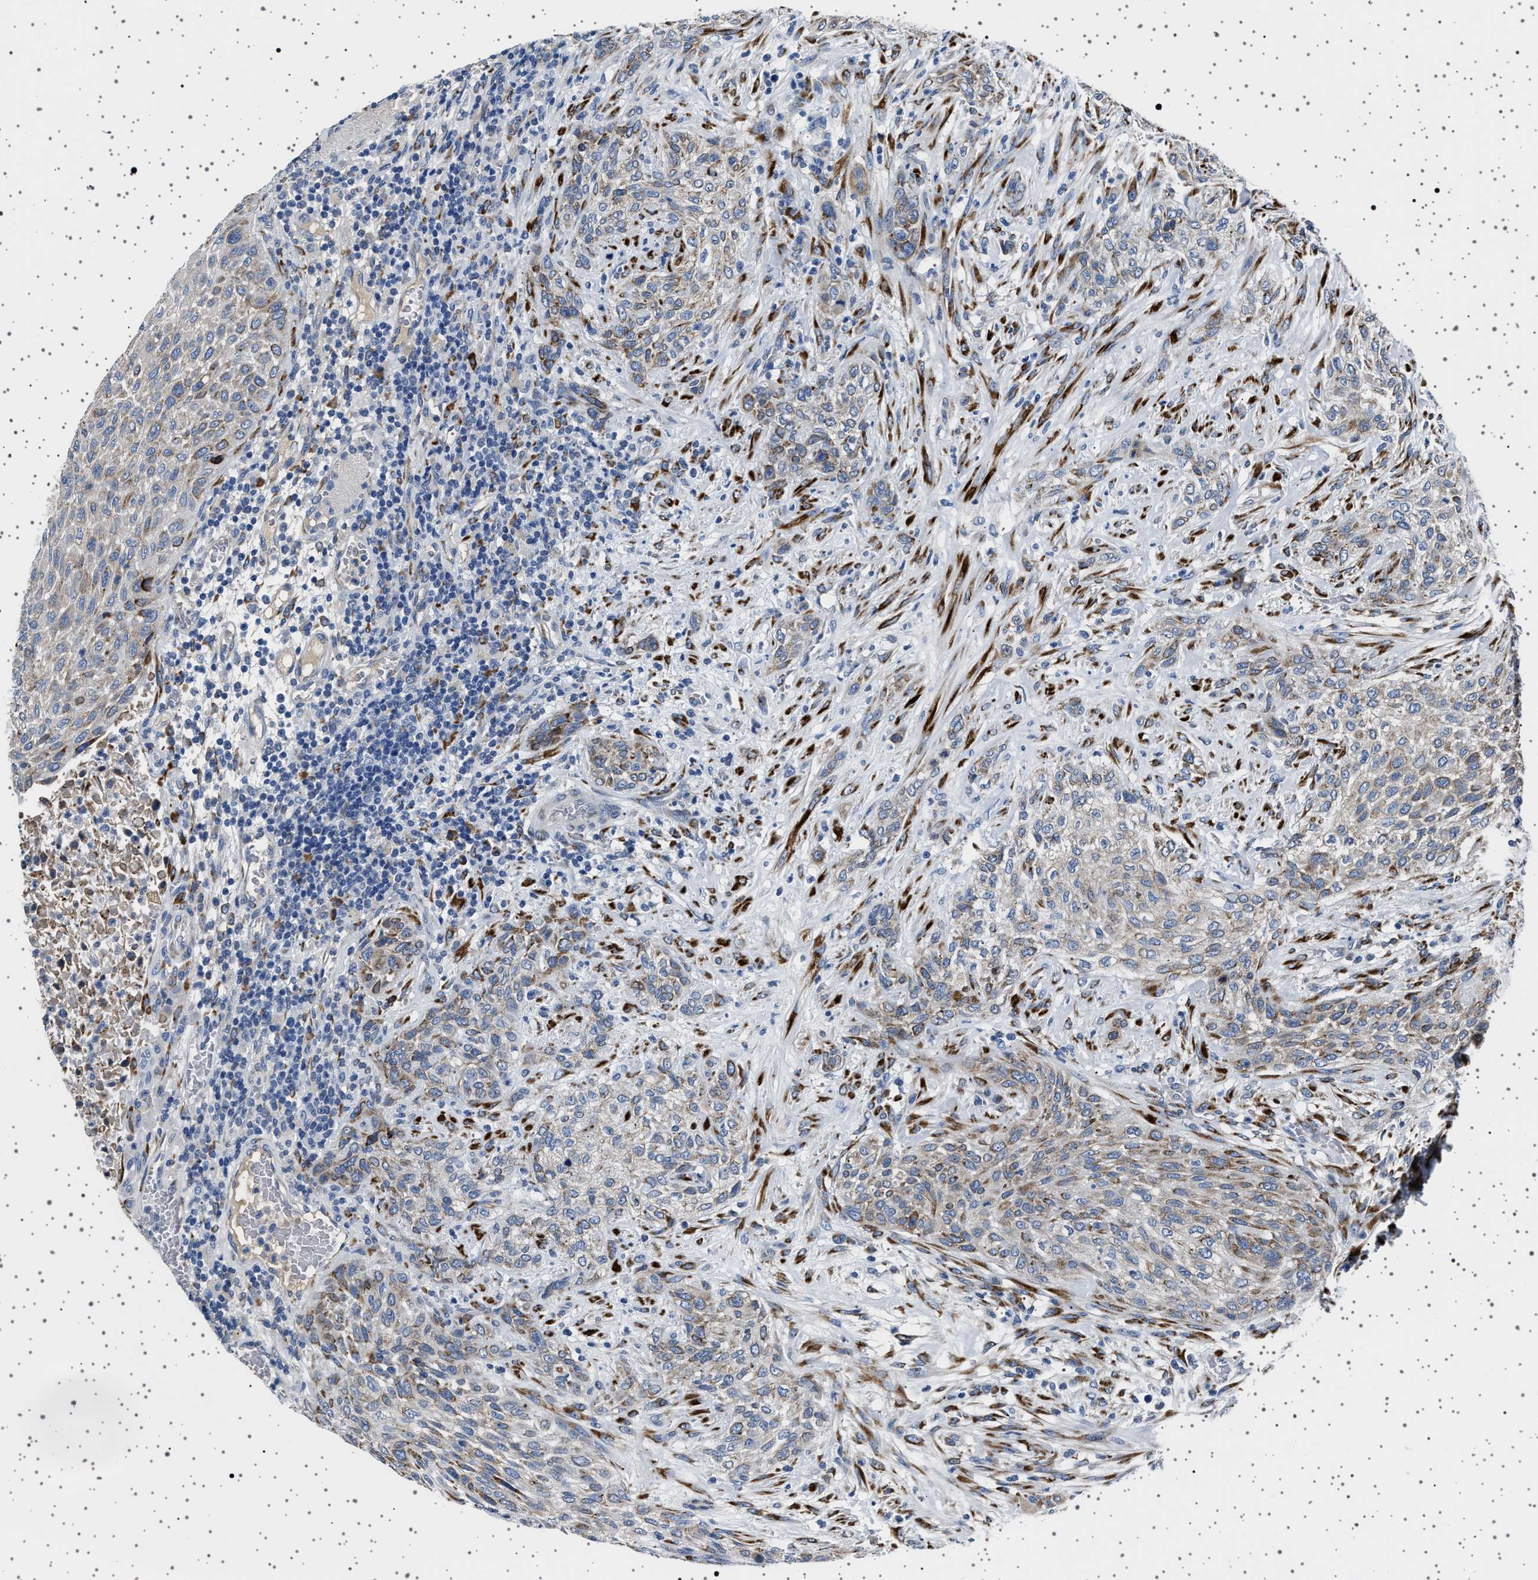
{"staining": {"intensity": "moderate", "quantity": "25%-75%", "location": "cytoplasmic/membranous"}, "tissue": "urothelial cancer", "cell_type": "Tumor cells", "image_type": "cancer", "snomed": [{"axis": "morphology", "description": "Urothelial carcinoma, Low grade"}, {"axis": "morphology", "description": "Urothelial carcinoma, High grade"}, {"axis": "topography", "description": "Urinary bladder"}], "caption": "IHC photomicrograph of high-grade urothelial carcinoma stained for a protein (brown), which shows medium levels of moderate cytoplasmic/membranous staining in approximately 25%-75% of tumor cells.", "gene": "FTCD", "patient": {"sex": "male", "age": 35}}